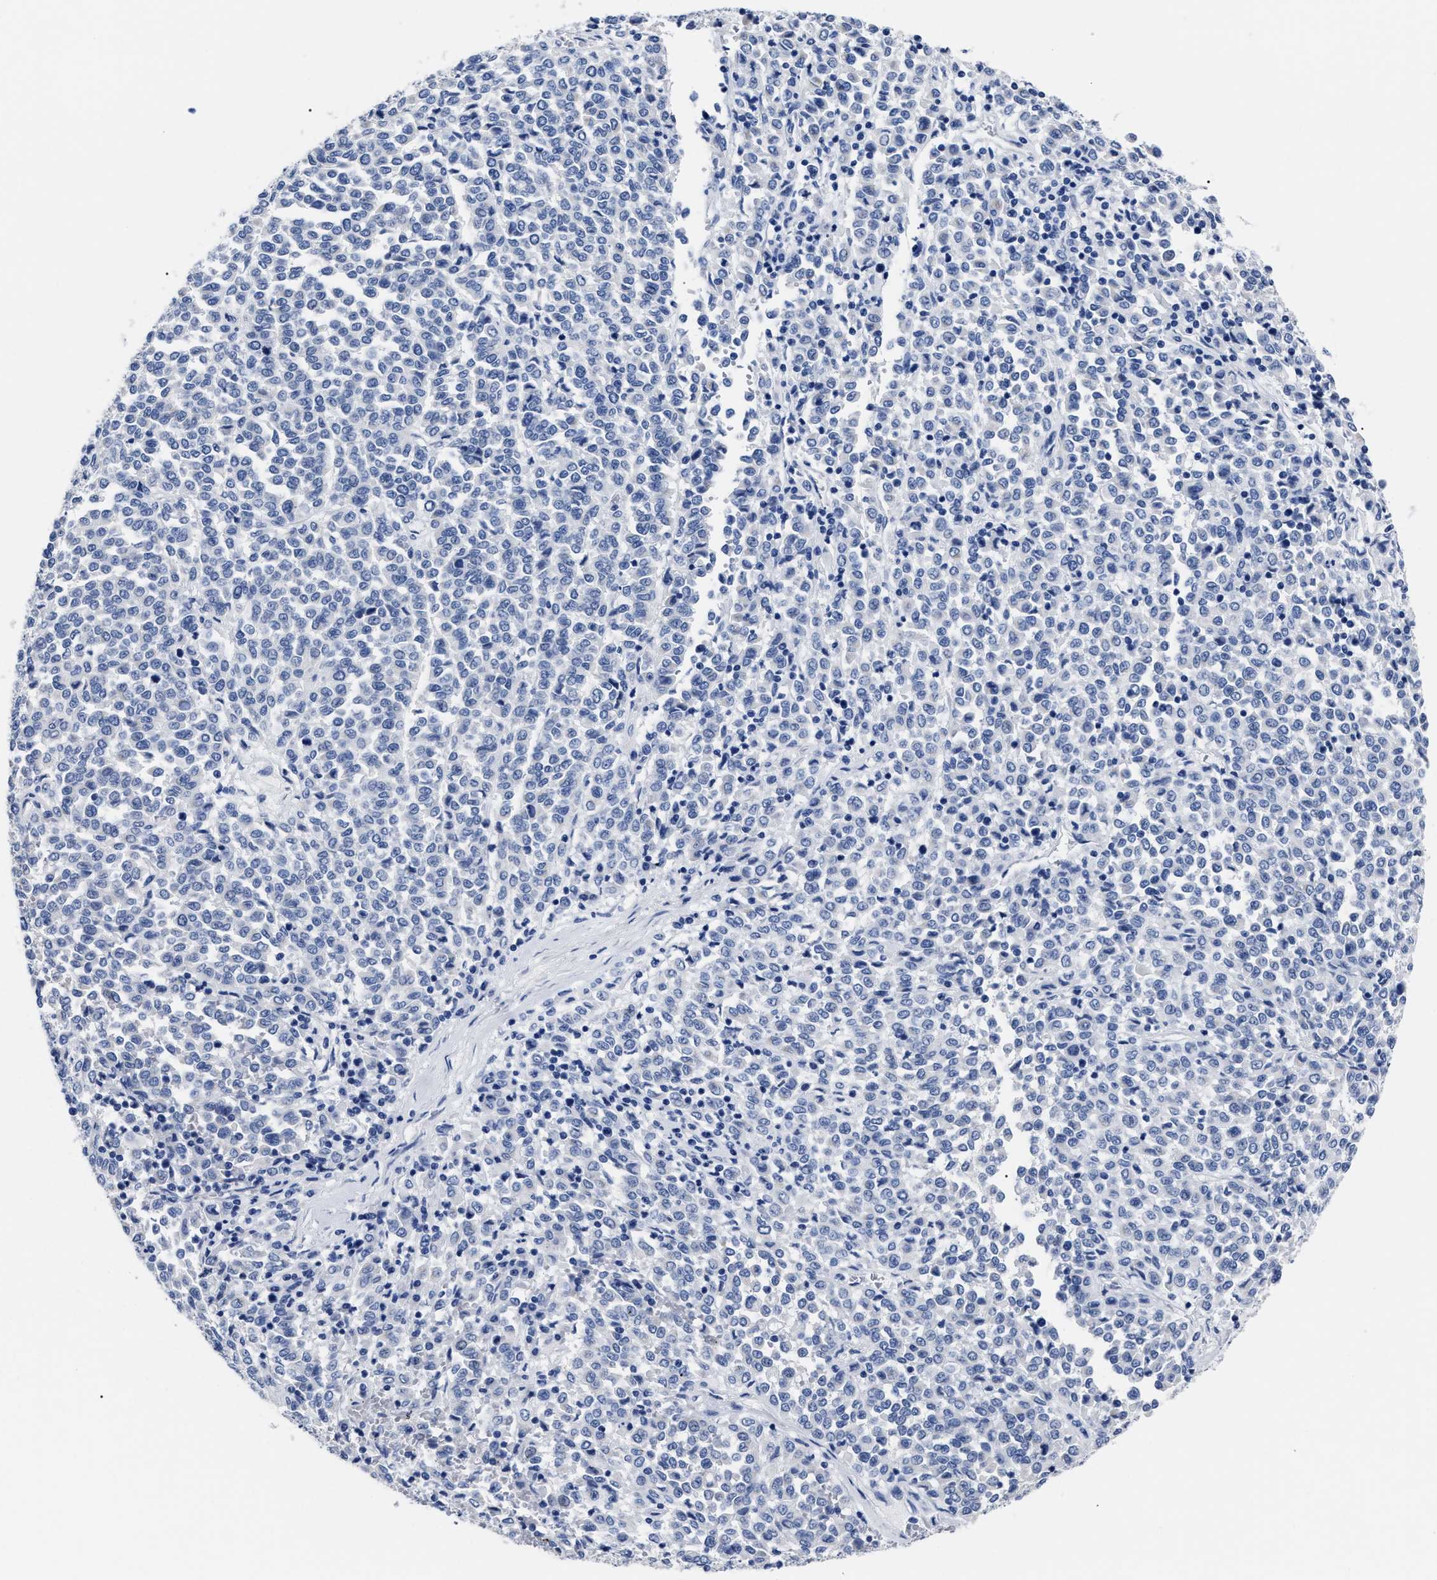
{"staining": {"intensity": "negative", "quantity": "none", "location": "none"}, "tissue": "melanoma", "cell_type": "Tumor cells", "image_type": "cancer", "snomed": [{"axis": "morphology", "description": "Malignant melanoma, Metastatic site"}, {"axis": "topography", "description": "Pancreas"}], "caption": "Tumor cells show no significant expression in melanoma. (Immunohistochemistry, brightfield microscopy, high magnification).", "gene": "ALPG", "patient": {"sex": "female", "age": 30}}